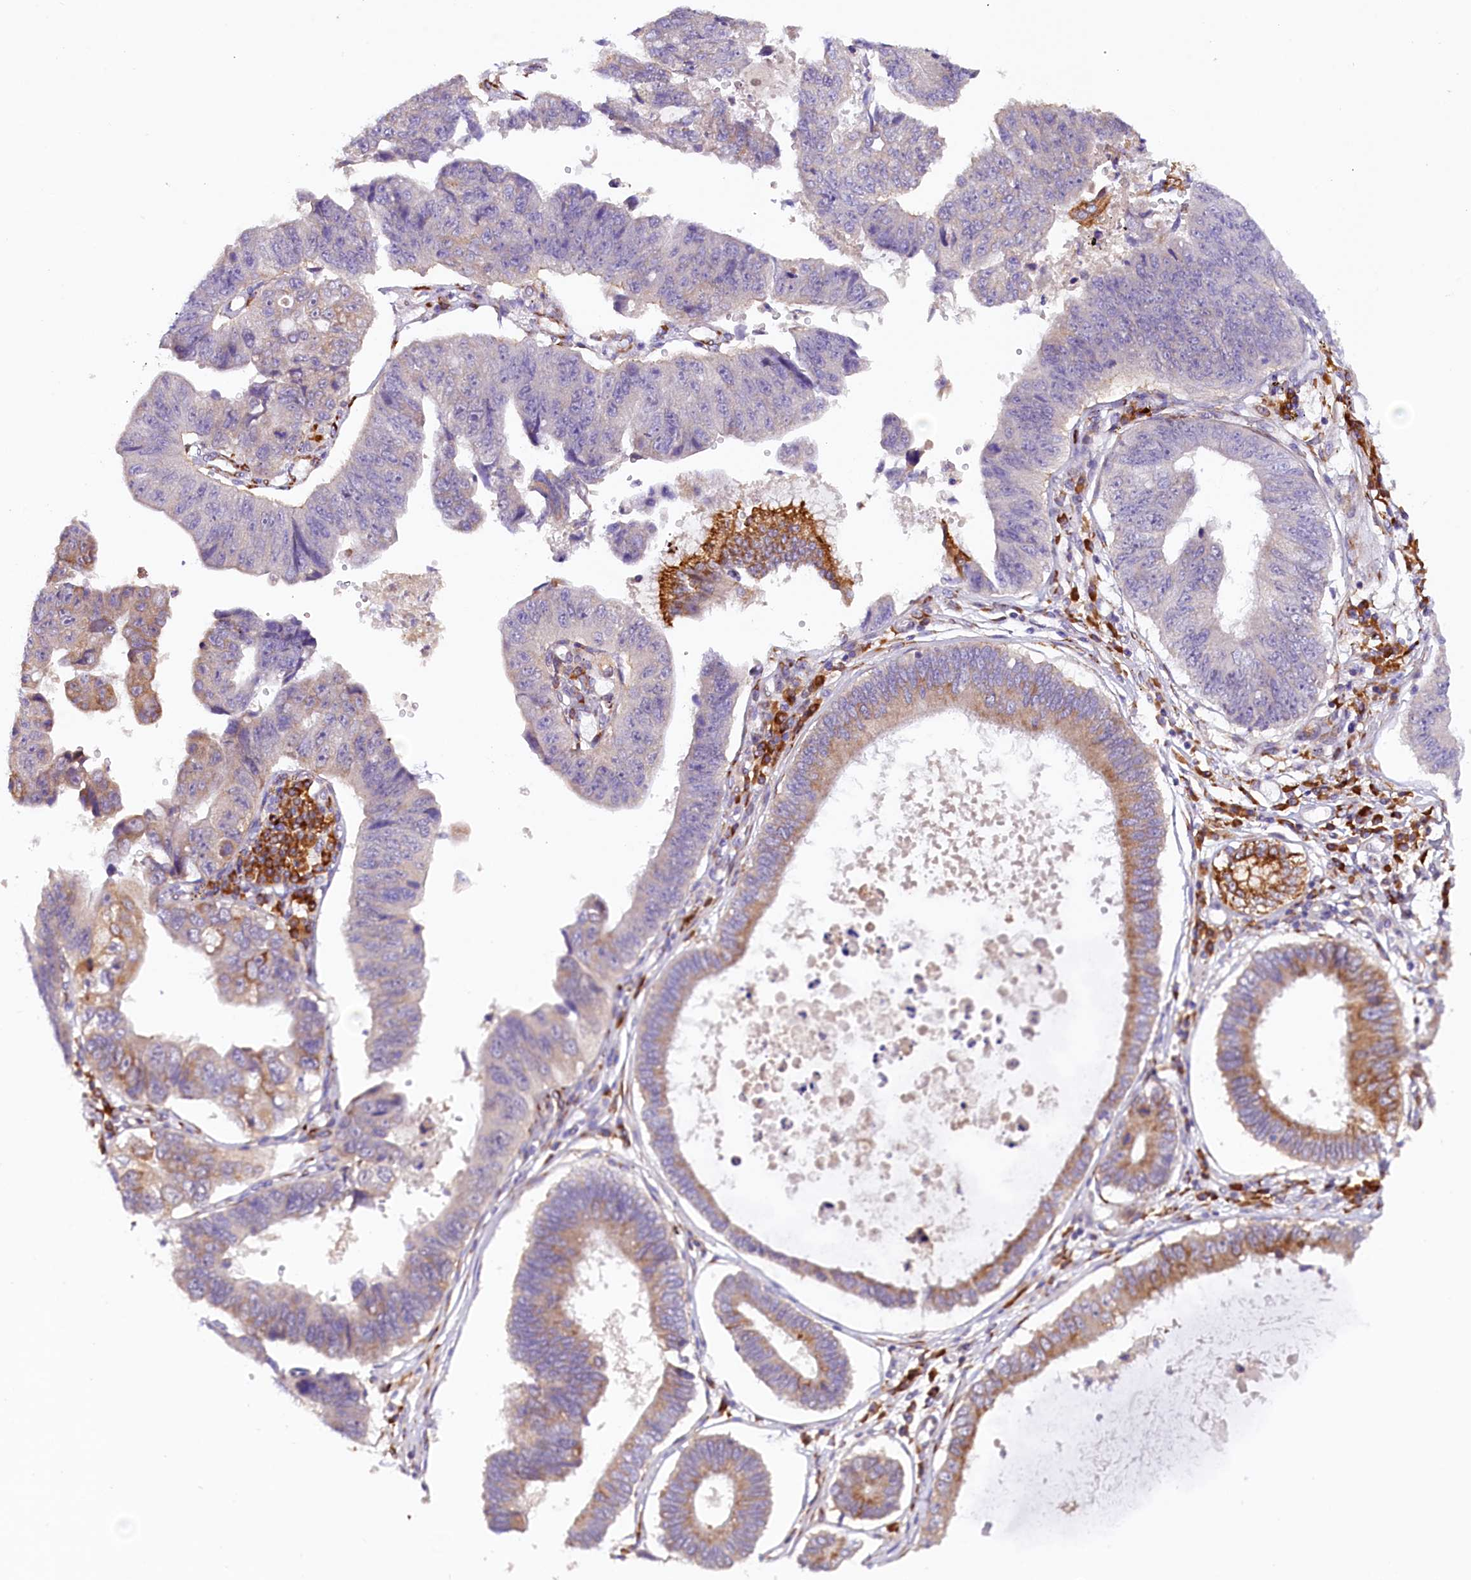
{"staining": {"intensity": "moderate", "quantity": "<25%", "location": "cytoplasmic/membranous"}, "tissue": "stomach cancer", "cell_type": "Tumor cells", "image_type": "cancer", "snomed": [{"axis": "morphology", "description": "Adenocarcinoma, NOS"}, {"axis": "topography", "description": "Stomach"}], "caption": "Immunohistochemistry (IHC) (DAB) staining of human stomach adenocarcinoma demonstrates moderate cytoplasmic/membranous protein expression in approximately <25% of tumor cells. Ihc stains the protein of interest in brown and the nuclei are stained blue.", "gene": "SSC5D", "patient": {"sex": "male", "age": 59}}